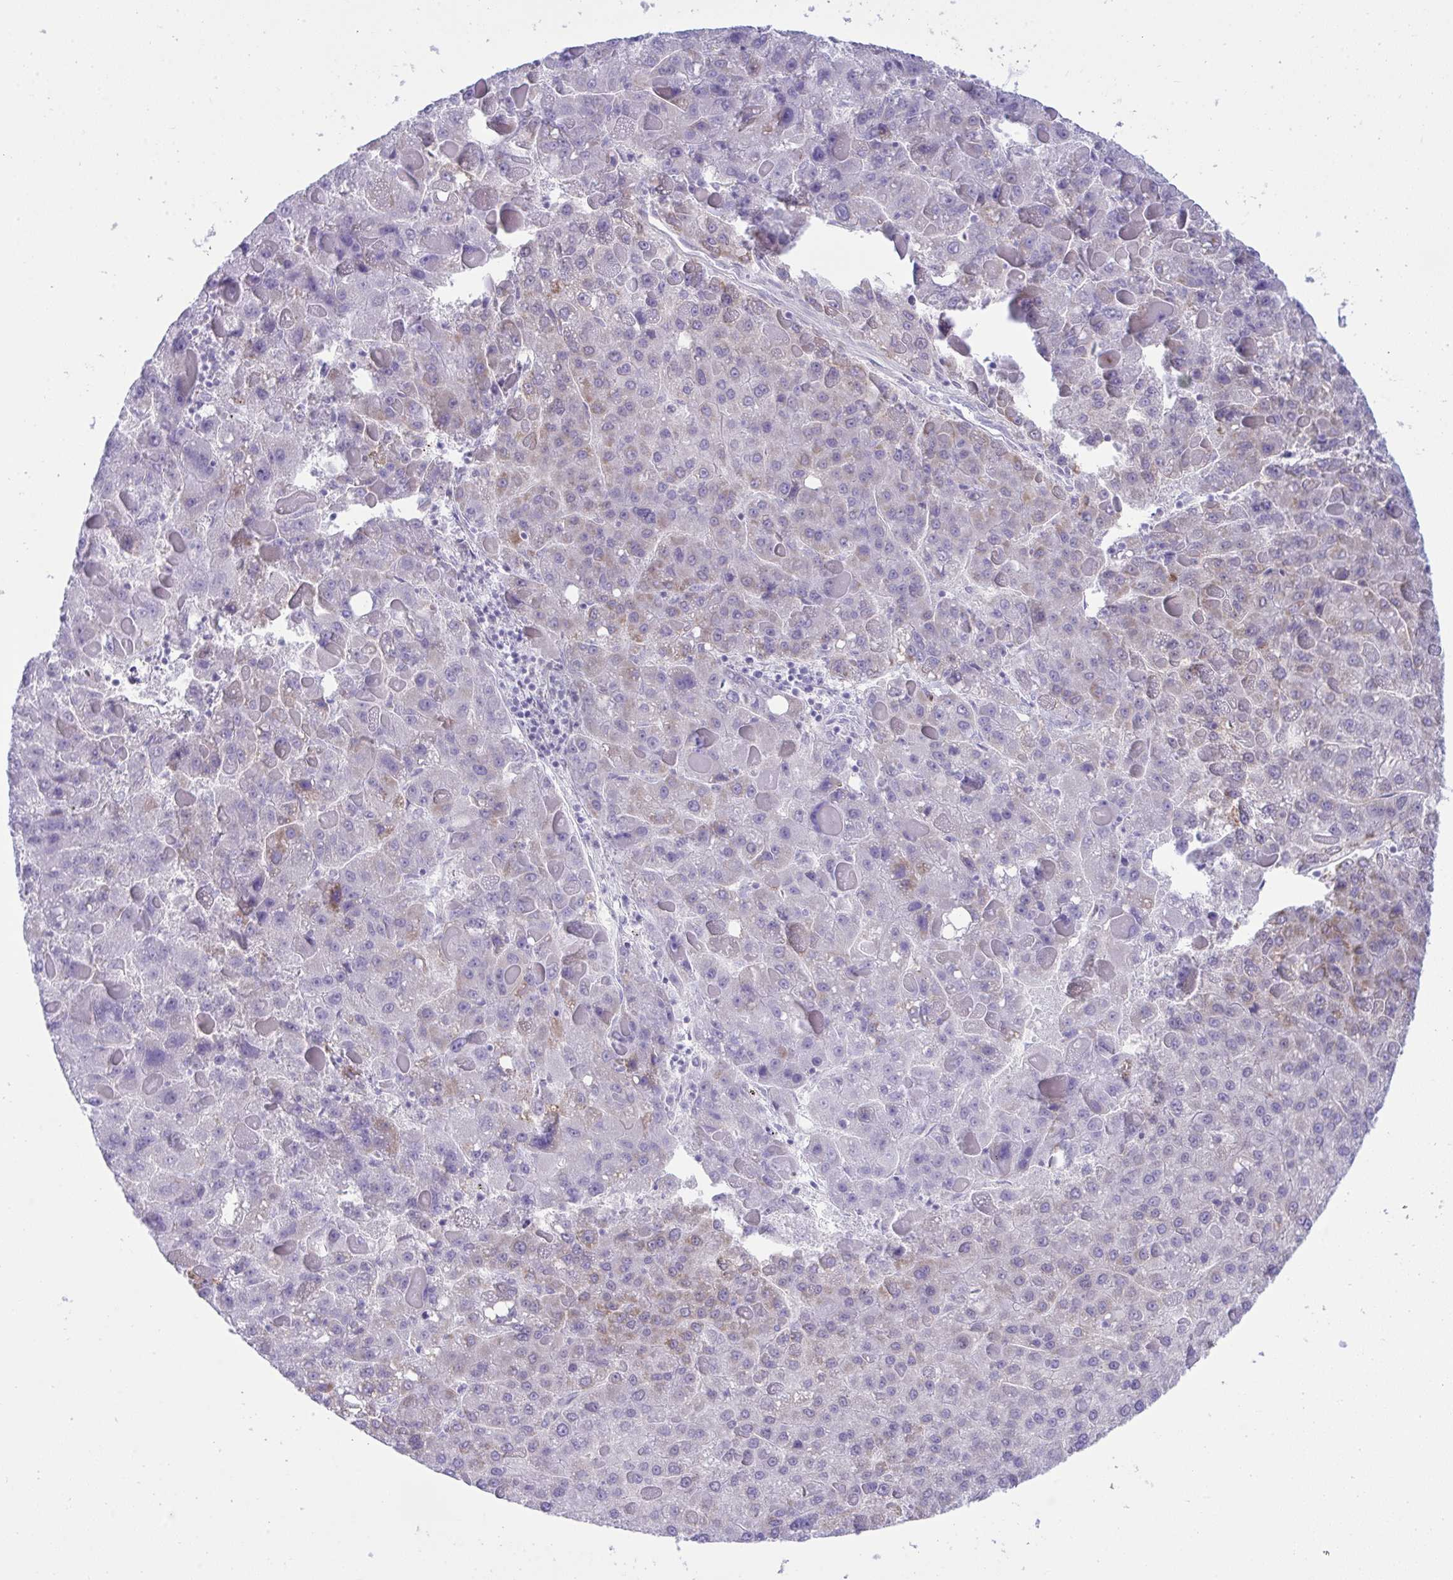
{"staining": {"intensity": "weak", "quantity": "<25%", "location": "cytoplasmic/membranous"}, "tissue": "liver cancer", "cell_type": "Tumor cells", "image_type": "cancer", "snomed": [{"axis": "morphology", "description": "Carcinoma, Hepatocellular, NOS"}, {"axis": "topography", "description": "Liver"}], "caption": "This is a micrograph of IHC staining of hepatocellular carcinoma (liver), which shows no expression in tumor cells.", "gene": "PLA2G12B", "patient": {"sex": "female", "age": 82}}